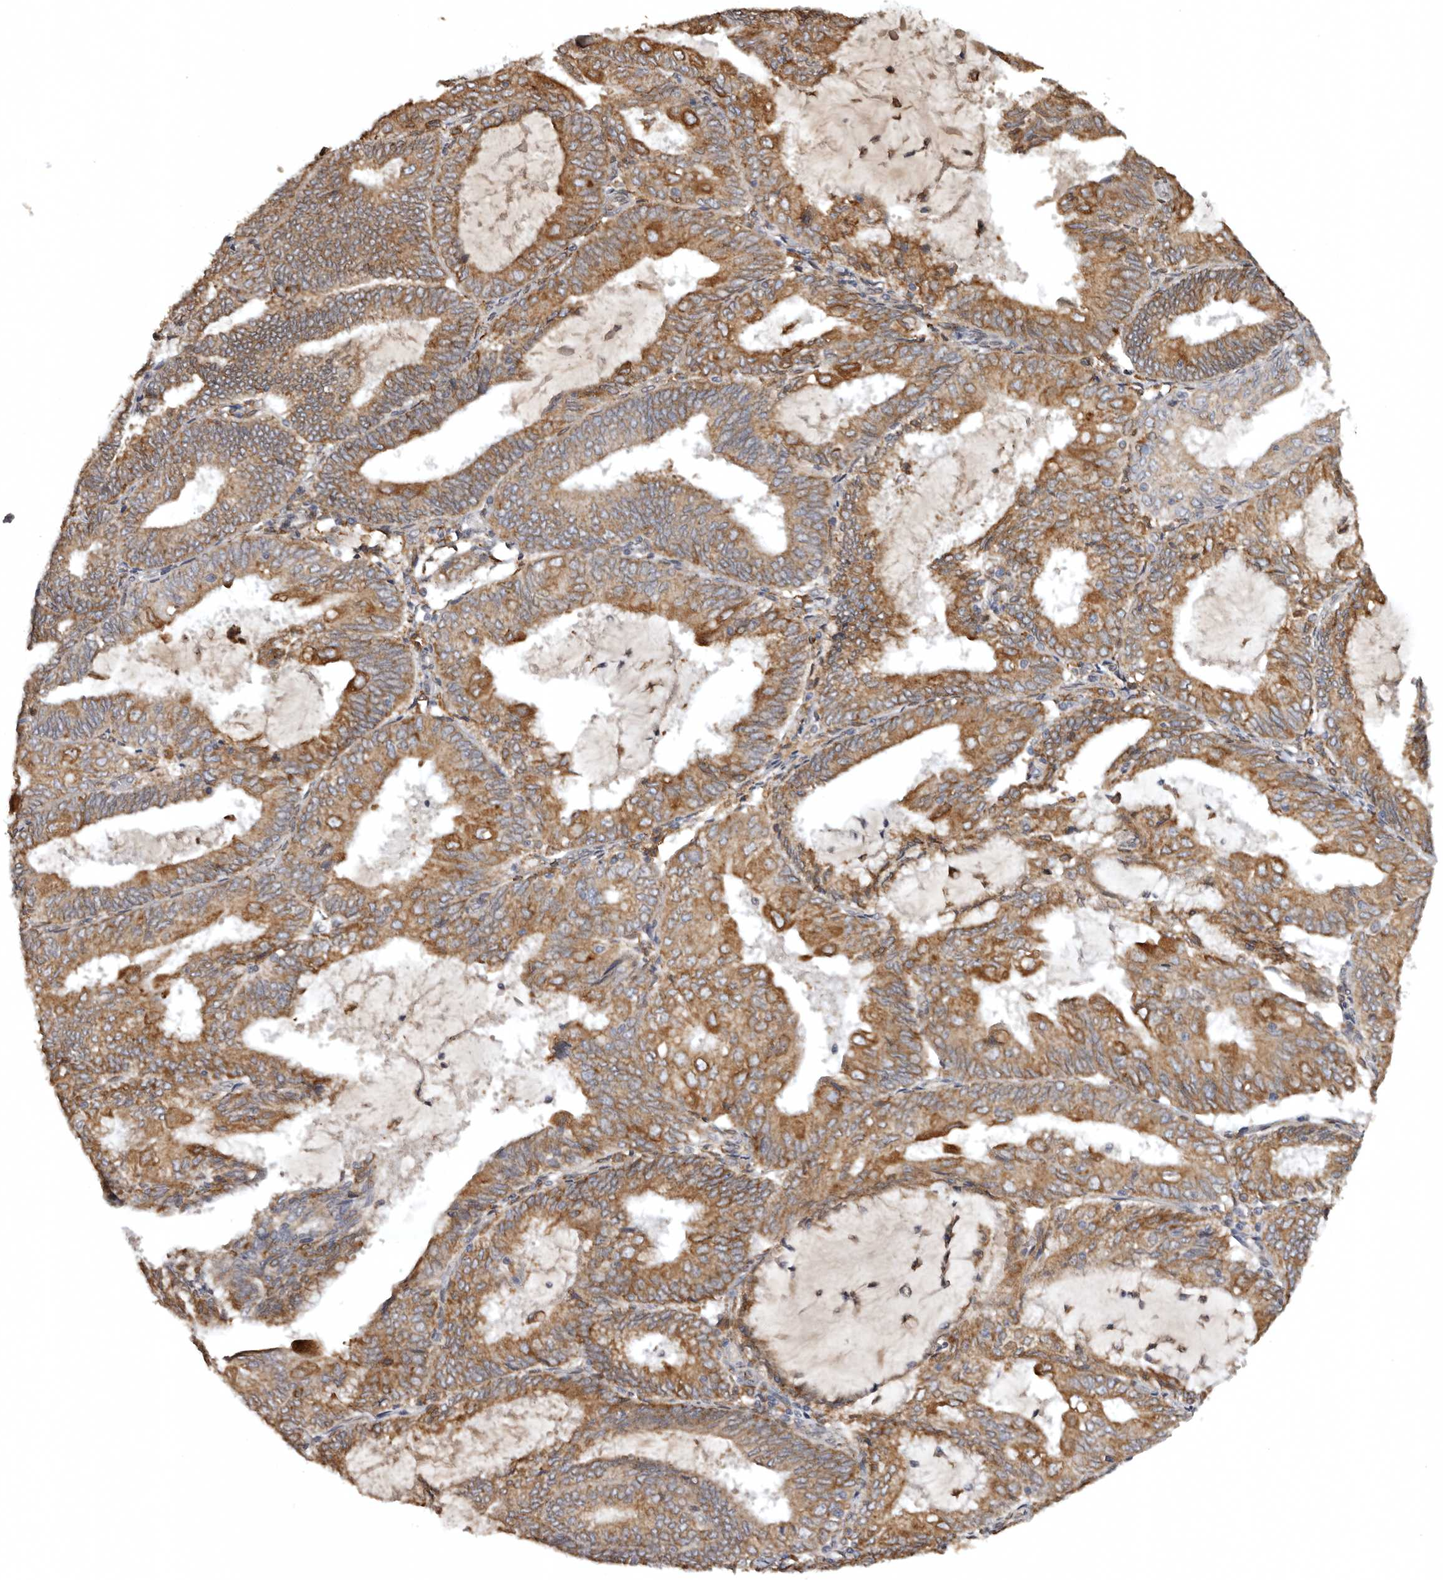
{"staining": {"intensity": "moderate", "quantity": ">75%", "location": "cytoplasmic/membranous"}, "tissue": "endometrial cancer", "cell_type": "Tumor cells", "image_type": "cancer", "snomed": [{"axis": "morphology", "description": "Adenocarcinoma, NOS"}, {"axis": "topography", "description": "Endometrium"}], "caption": "Adenocarcinoma (endometrial) was stained to show a protein in brown. There is medium levels of moderate cytoplasmic/membranous staining in about >75% of tumor cells. The staining was performed using DAB to visualize the protein expression in brown, while the nuclei were stained in blue with hematoxylin (Magnification: 20x).", "gene": "INKA2", "patient": {"sex": "female", "age": 81}}